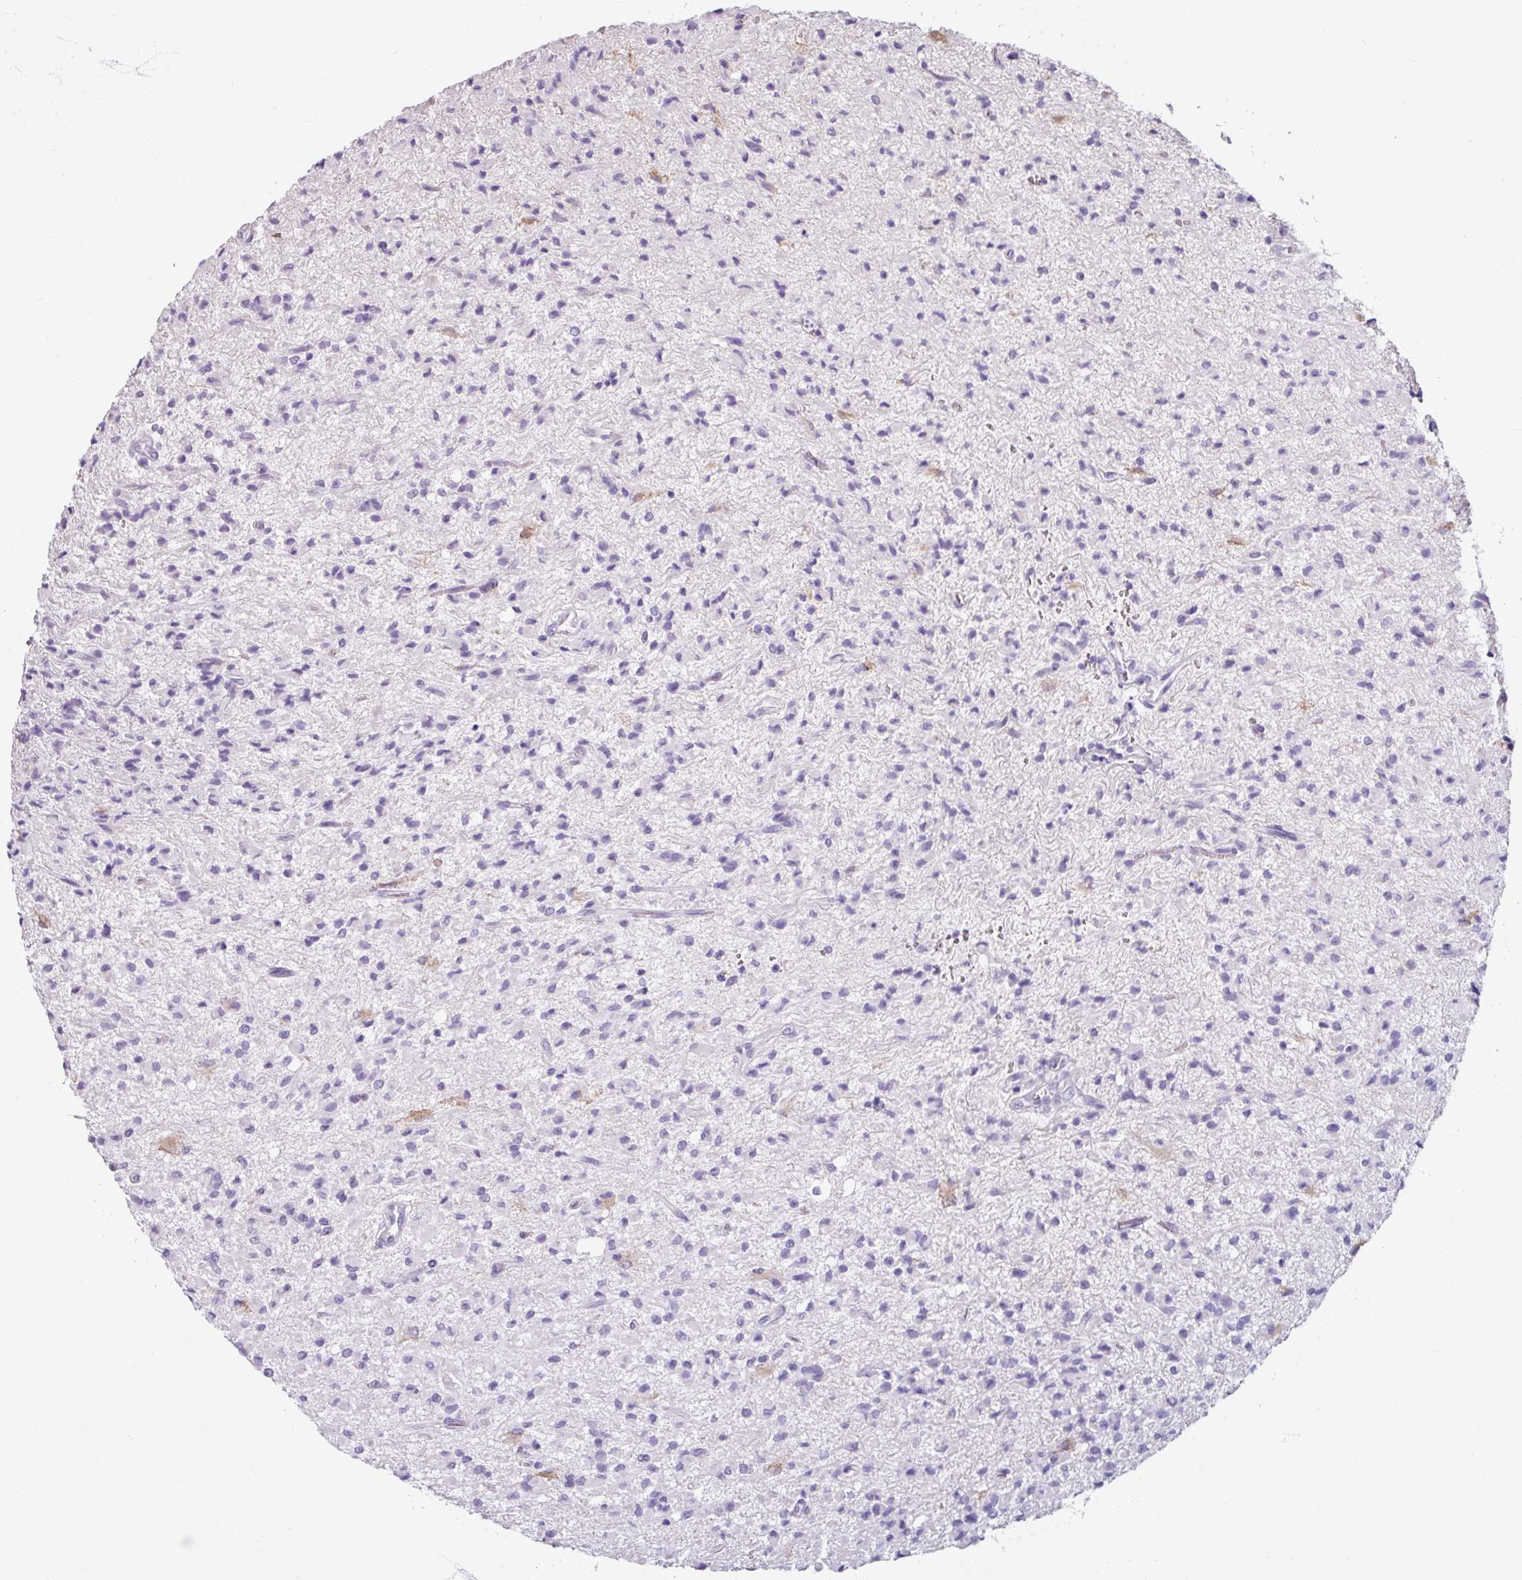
{"staining": {"intensity": "negative", "quantity": "none", "location": "none"}, "tissue": "glioma", "cell_type": "Tumor cells", "image_type": "cancer", "snomed": [{"axis": "morphology", "description": "Glioma, malignant, Low grade"}, {"axis": "topography", "description": "Brain"}], "caption": "Immunohistochemistry of glioma shows no staining in tumor cells.", "gene": "SPESP1", "patient": {"sex": "female", "age": 33}}